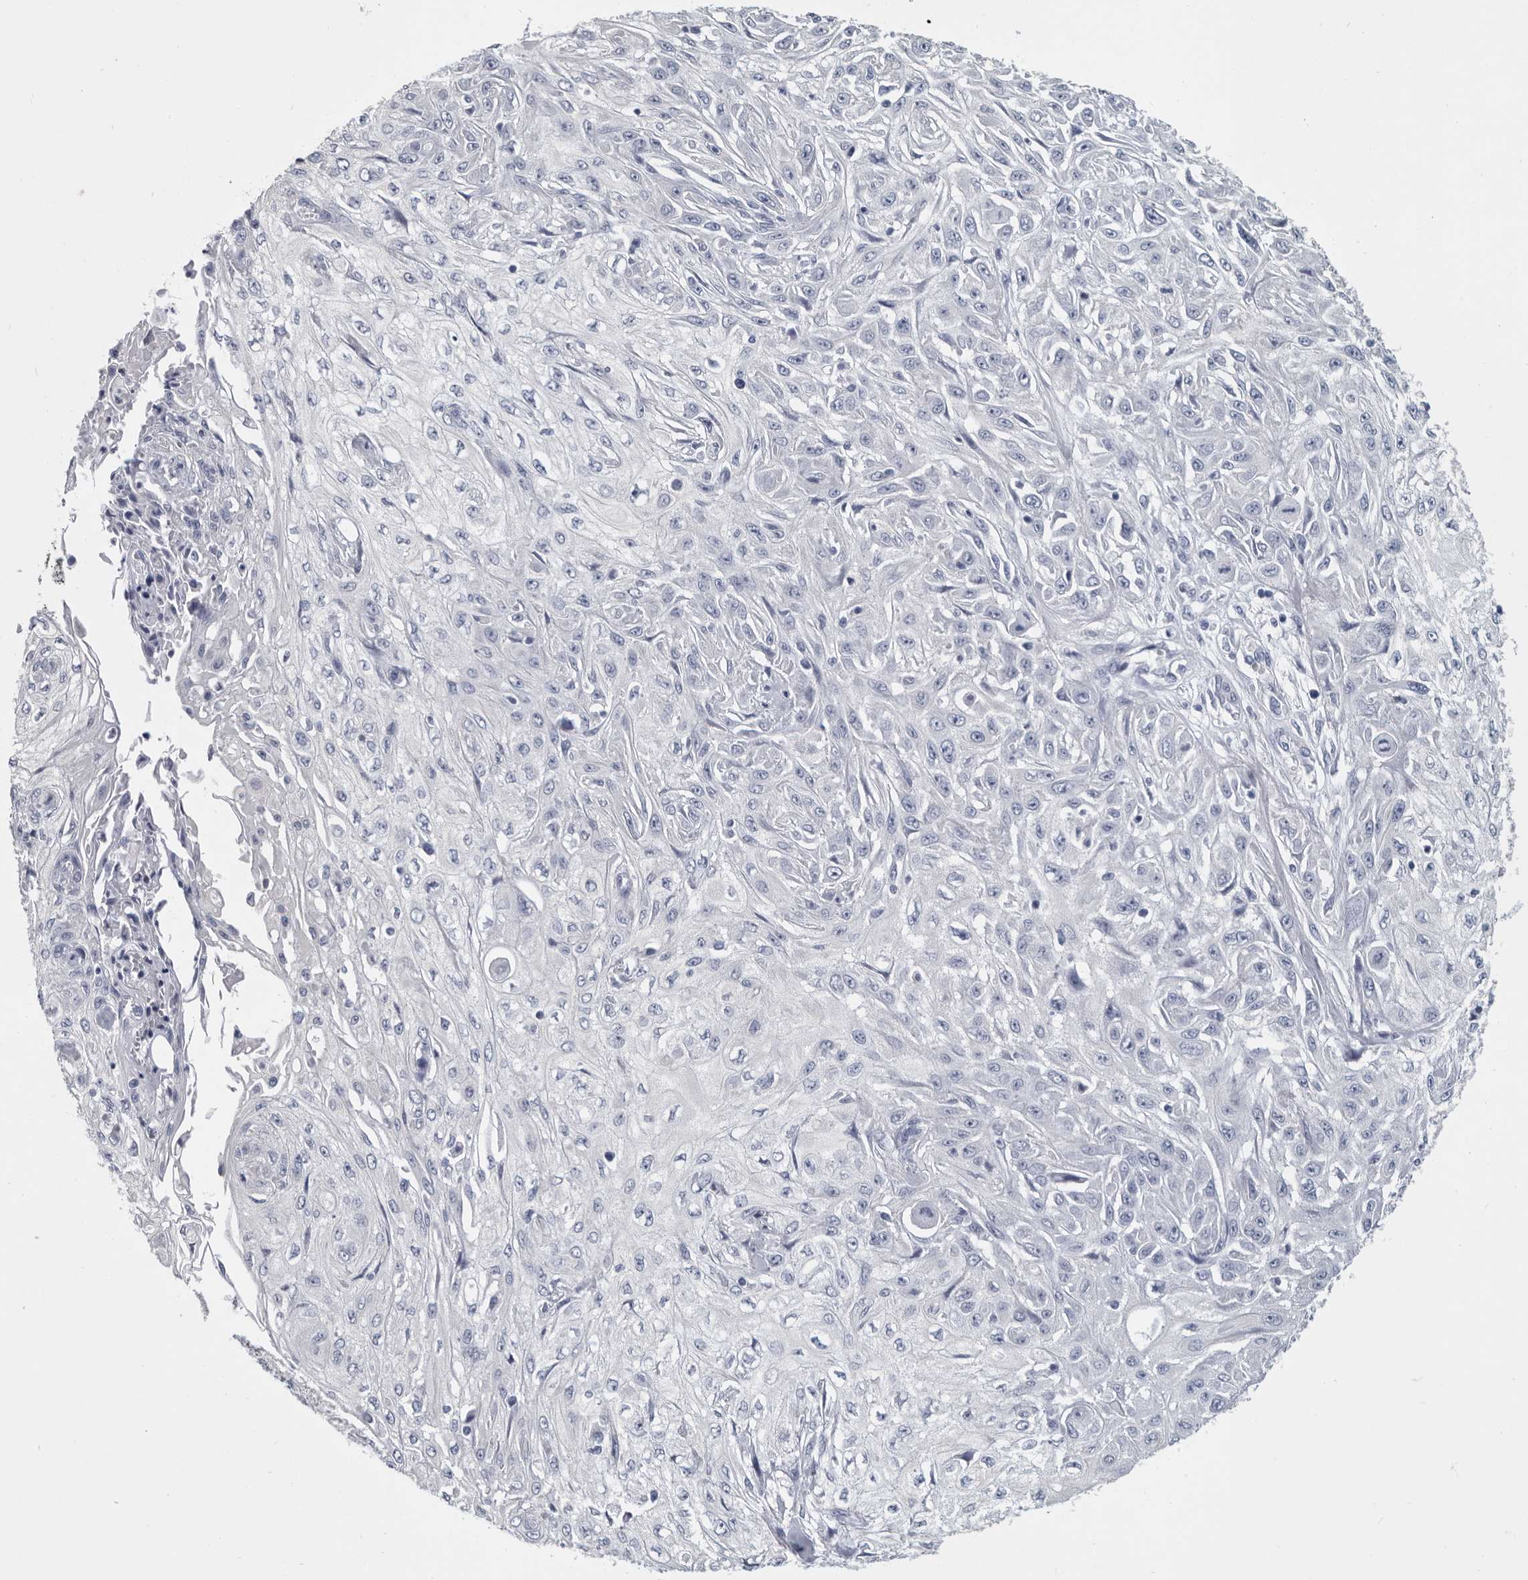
{"staining": {"intensity": "negative", "quantity": "none", "location": "none"}, "tissue": "skin cancer", "cell_type": "Tumor cells", "image_type": "cancer", "snomed": [{"axis": "morphology", "description": "Squamous cell carcinoma, NOS"}, {"axis": "morphology", "description": "Squamous cell carcinoma, metastatic, NOS"}, {"axis": "topography", "description": "Skin"}, {"axis": "topography", "description": "Lymph node"}], "caption": "A photomicrograph of skin metastatic squamous cell carcinoma stained for a protein exhibits no brown staining in tumor cells.", "gene": "WRAP73", "patient": {"sex": "male", "age": 75}}